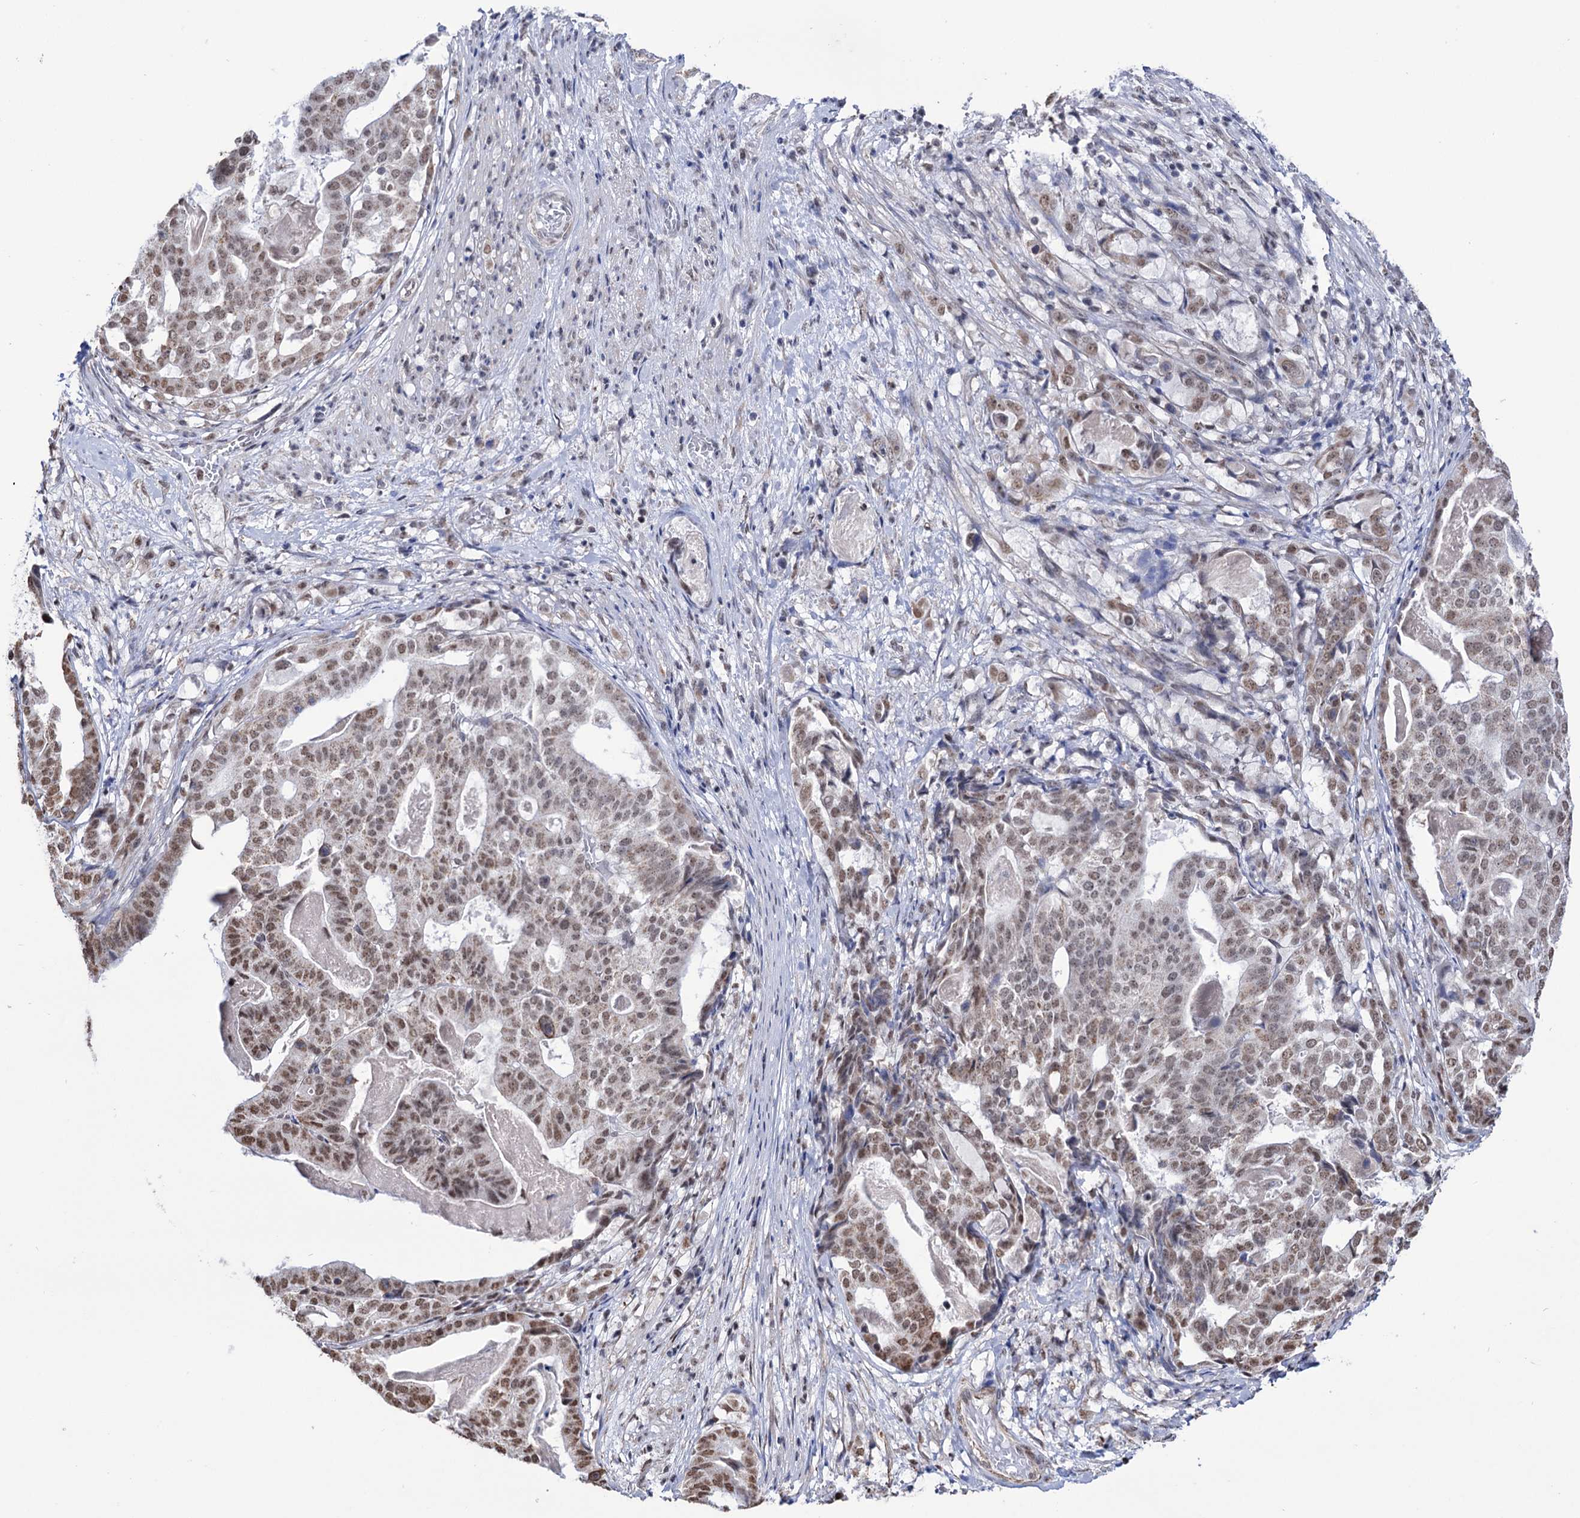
{"staining": {"intensity": "moderate", "quantity": "25%-75%", "location": "nuclear"}, "tissue": "stomach cancer", "cell_type": "Tumor cells", "image_type": "cancer", "snomed": [{"axis": "morphology", "description": "Adenocarcinoma, NOS"}, {"axis": "topography", "description": "Stomach"}], "caption": "Immunohistochemistry (IHC) micrograph of human stomach cancer stained for a protein (brown), which displays medium levels of moderate nuclear expression in approximately 25%-75% of tumor cells.", "gene": "ABHD10", "patient": {"sex": "male", "age": 48}}